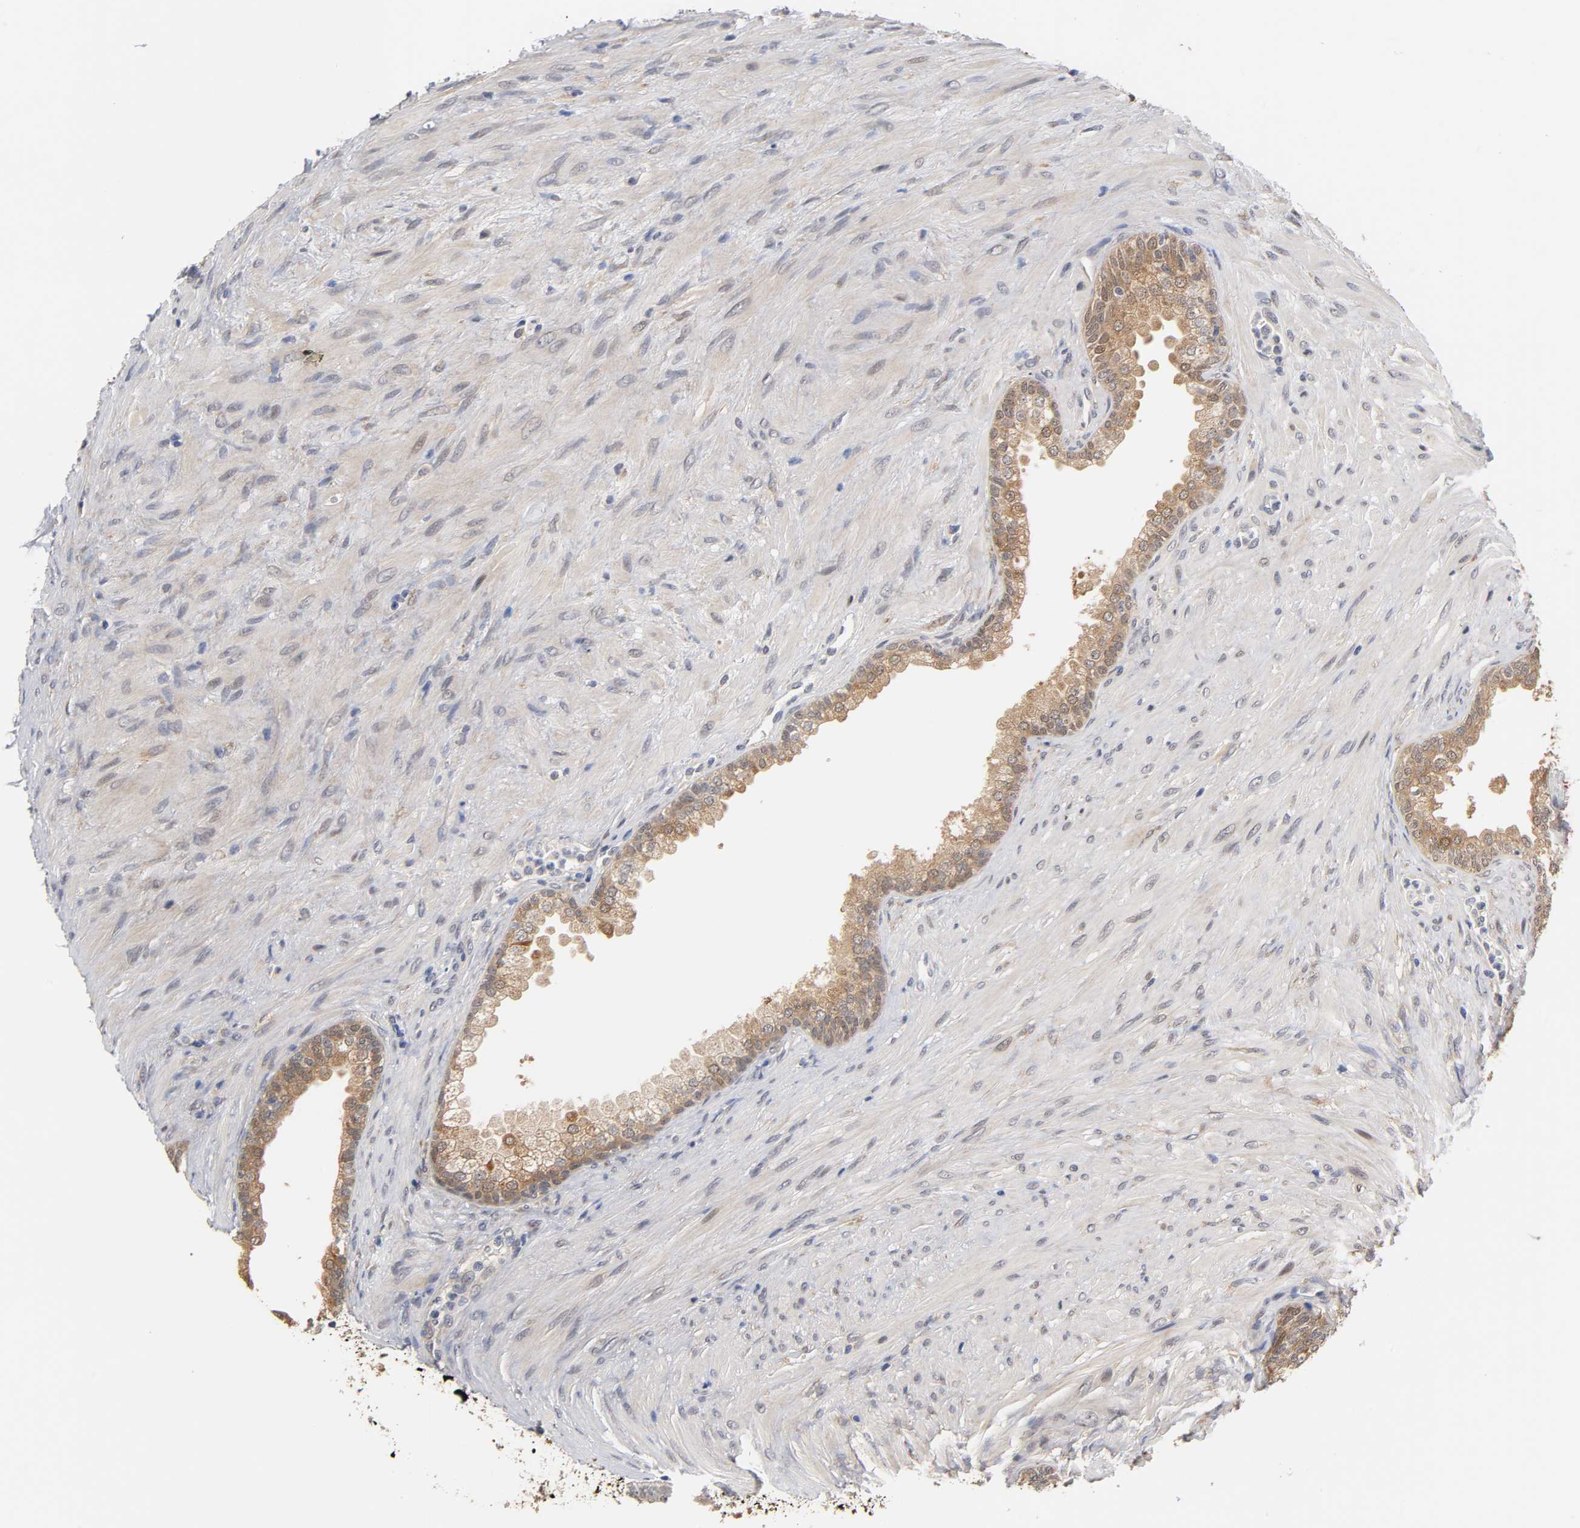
{"staining": {"intensity": "moderate", "quantity": ">75%", "location": "cytoplasmic/membranous"}, "tissue": "prostate", "cell_type": "Glandular cells", "image_type": "normal", "snomed": [{"axis": "morphology", "description": "Normal tissue, NOS"}, {"axis": "topography", "description": "Prostate"}], "caption": "Prostate stained for a protein reveals moderate cytoplasmic/membranous positivity in glandular cells. (DAB = brown stain, brightfield microscopy at high magnification).", "gene": "GSTZ1", "patient": {"sex": "male", "age": 76}}